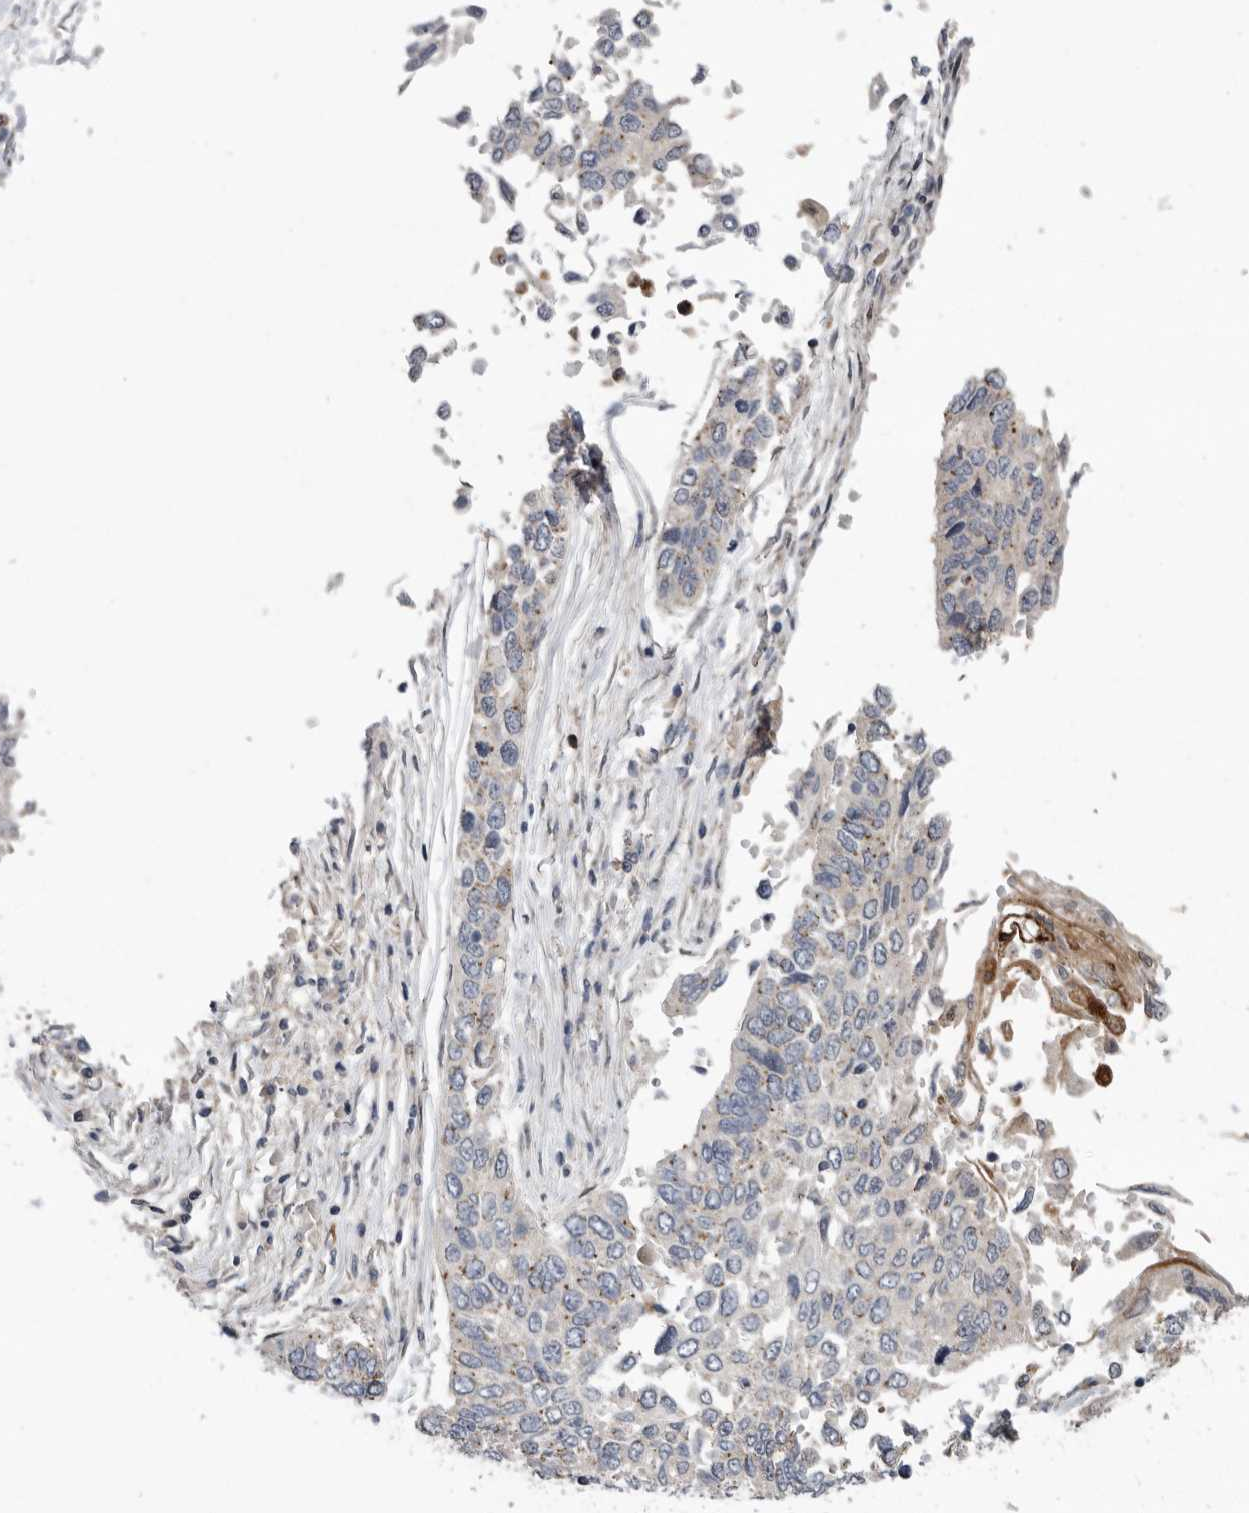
{"staining": {"intensity": "weak", "quantity": "<25%", "location": "cytoplasmic/membranous"}, "tissue": "lung cancer", "cell_type": "Tumor cells", "image_type": "cancer", "snomed": [{"axis": "morphology", "description": "Normal tissue, NOS"}, {"axis": "morphology", "description": "Squamous cell carcinoma, NOS"}, {"axis": "topography", "description": "Cartilage tissue"}, {"axis": "topography", "description": "Bronchus"}, {"axis": "topography", "description": "Lung"}, {"axis": "topography", "description": "Peripheral nerve tissue"}], "caption": "Tumor cells are negative for brown protein staining in lung squamous cell carcinoma.", "gene": "KLK5", "patient": {"sex": "female", "age": 49}}